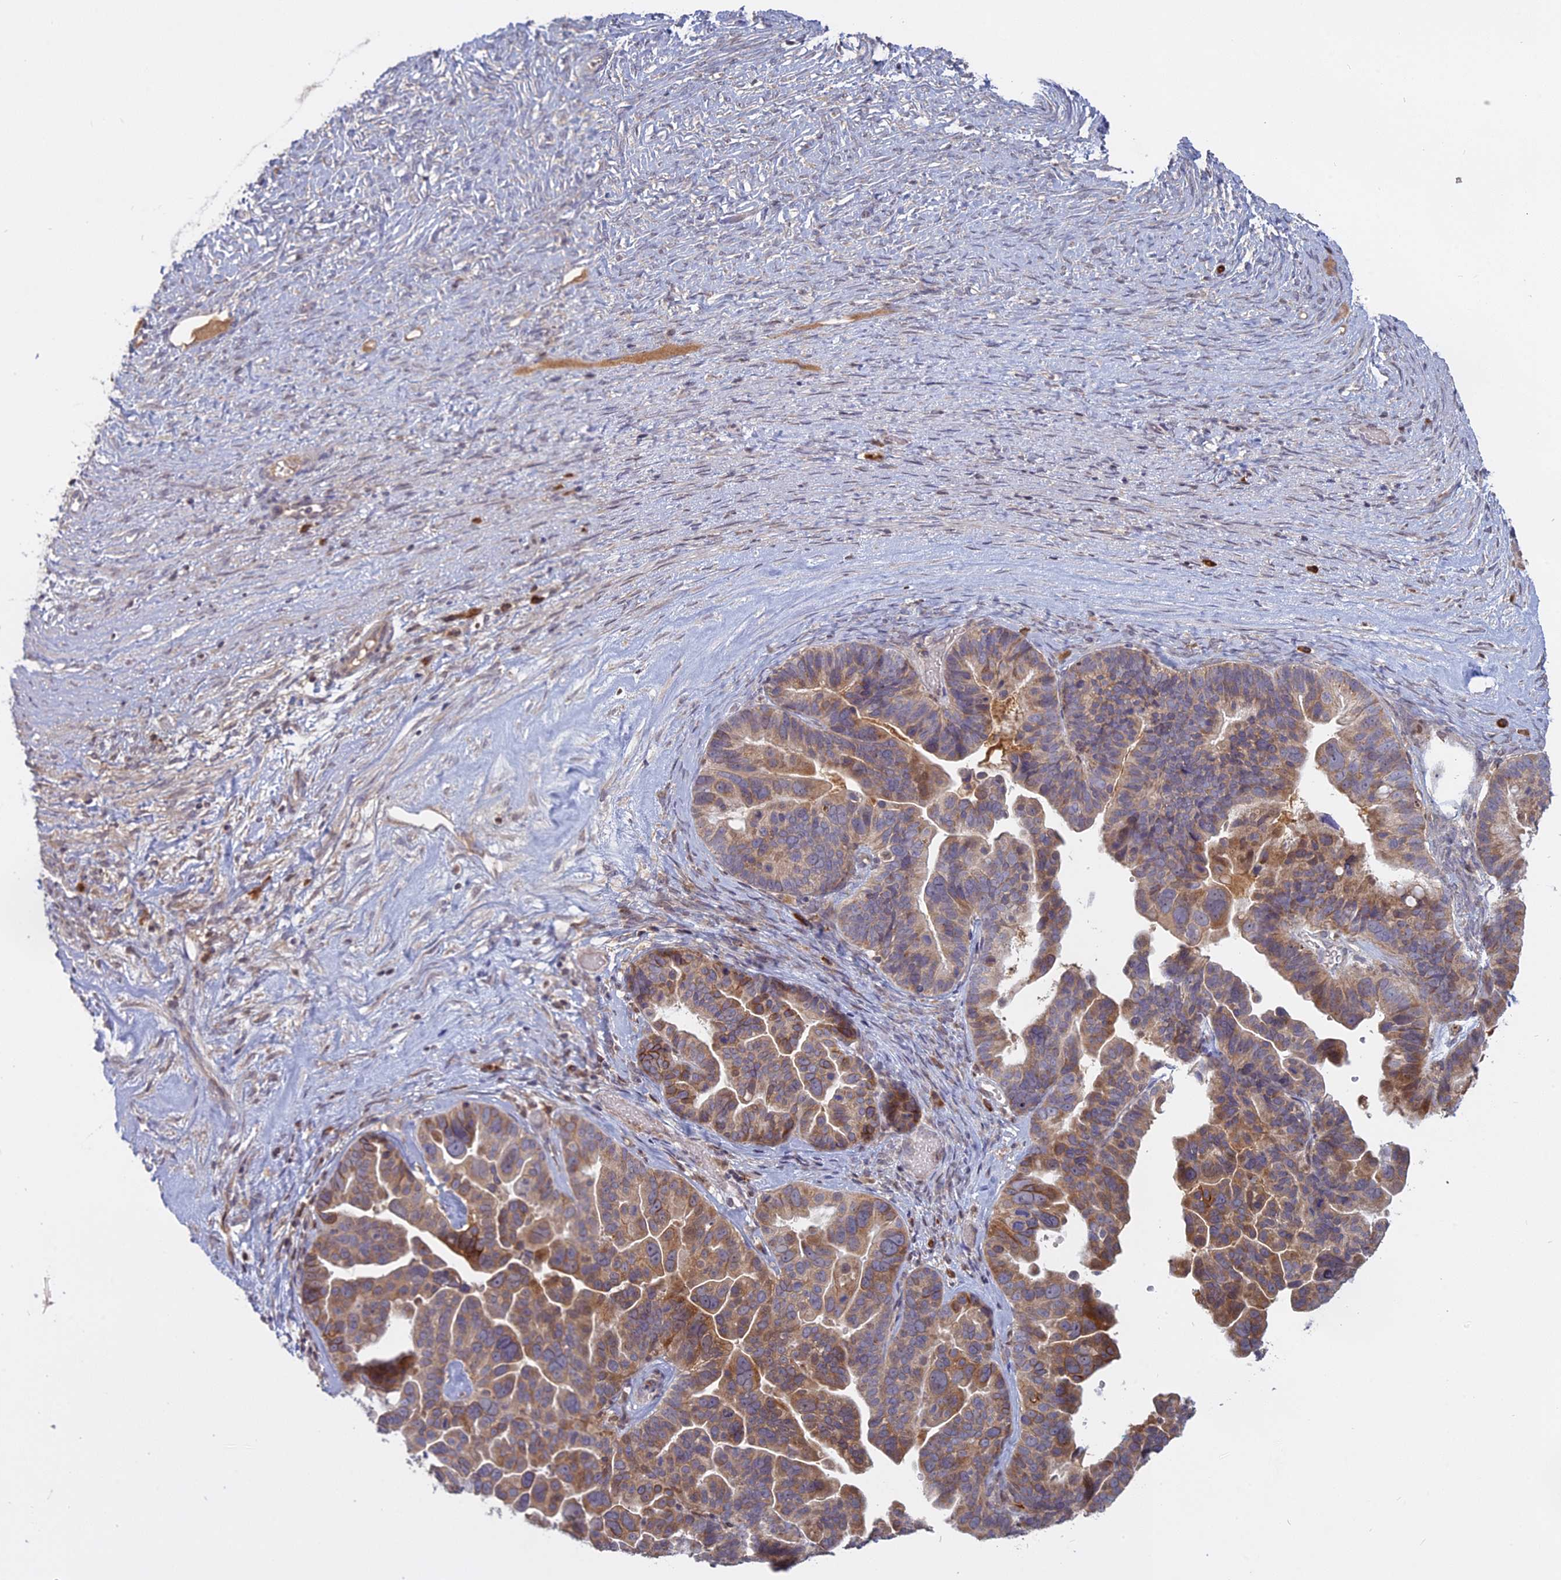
{"staining": {"intensity": "moderate", "quantity": ">75%", "location": "cytoplasmic/membranous"}, "tissue": "ovarian cancer", "cell_type": "Tumor cells", "image_type": "cancer", "snomed": [{"axis": "morphology", "description": "Cystadenocarcinoma, serous, NOS"}, {"axis": "topography", "description": "Ovary"}], "caption": "A high-resolution micrograph shows immunohistochemistry staining of serous cystadenocarcinoma (ovarian), which shows moderate cytoplasmic/membranous positivity in about >75% of tumor cells.", "gene": "TMEM208", "patient": {"sex": "female", "age": 56}}